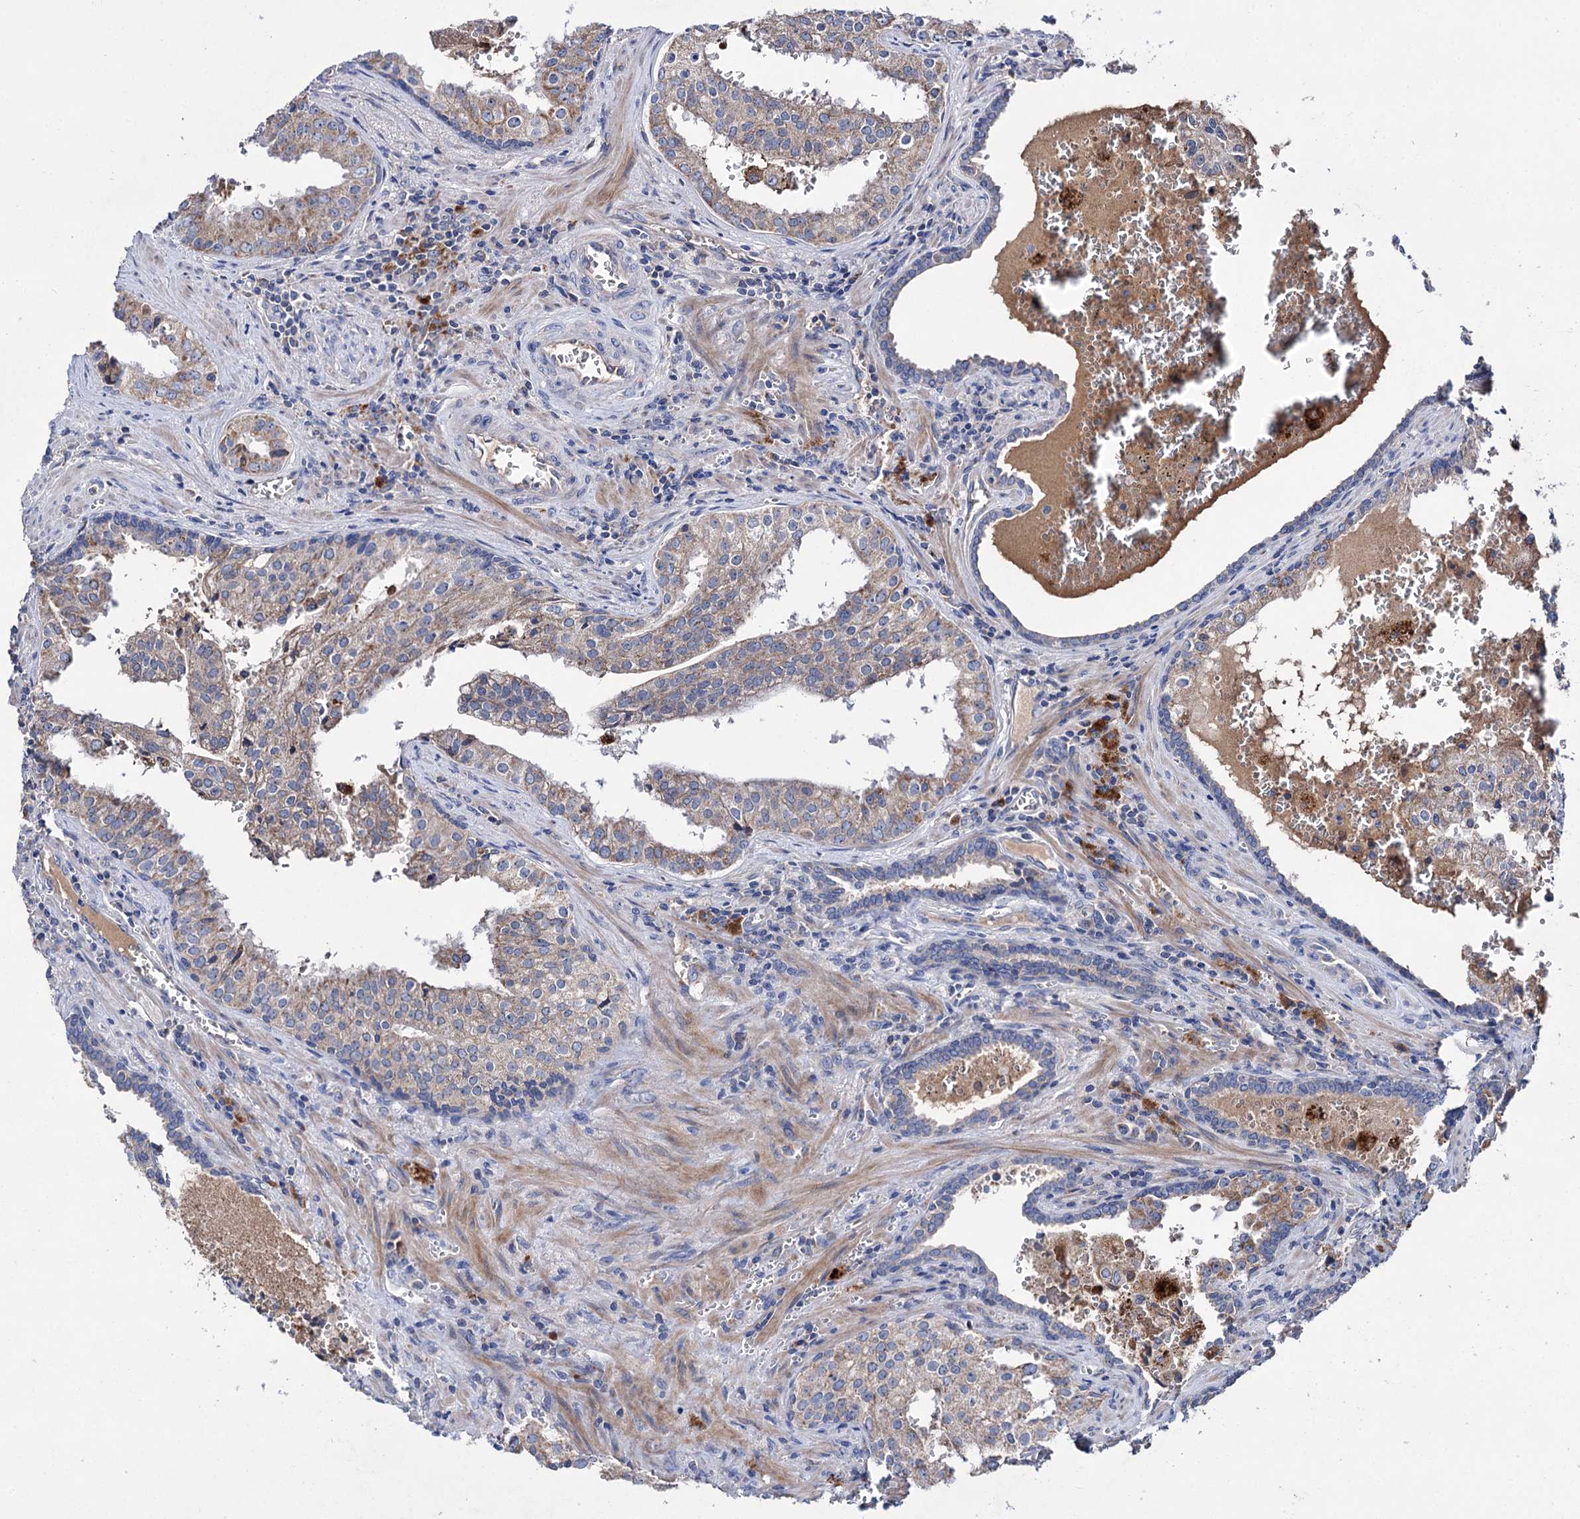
{"staining": {"intensity": "weak", "quantity": "25%-75%", "location": "cytoplasmic/membranous"}, "tissue": "prostate cancer", "cell_type": "Tumor cells", "image_type": "cancer", "snomed": [{"axis": "morphology", "description": "Adenocarcinoma, High grade"}, {"axis": "topography", "description": "Prostate"}], "caption": "A photomicrograph showing weak cytoplasmic/membranous expression in about 25%-75% of tumor cells in prostate high-grade adenocarcinoma, as visualized by brown immunohistochemical staining.", "gene": "CLPB", "patient": {"sex": "male", "age": 68}}